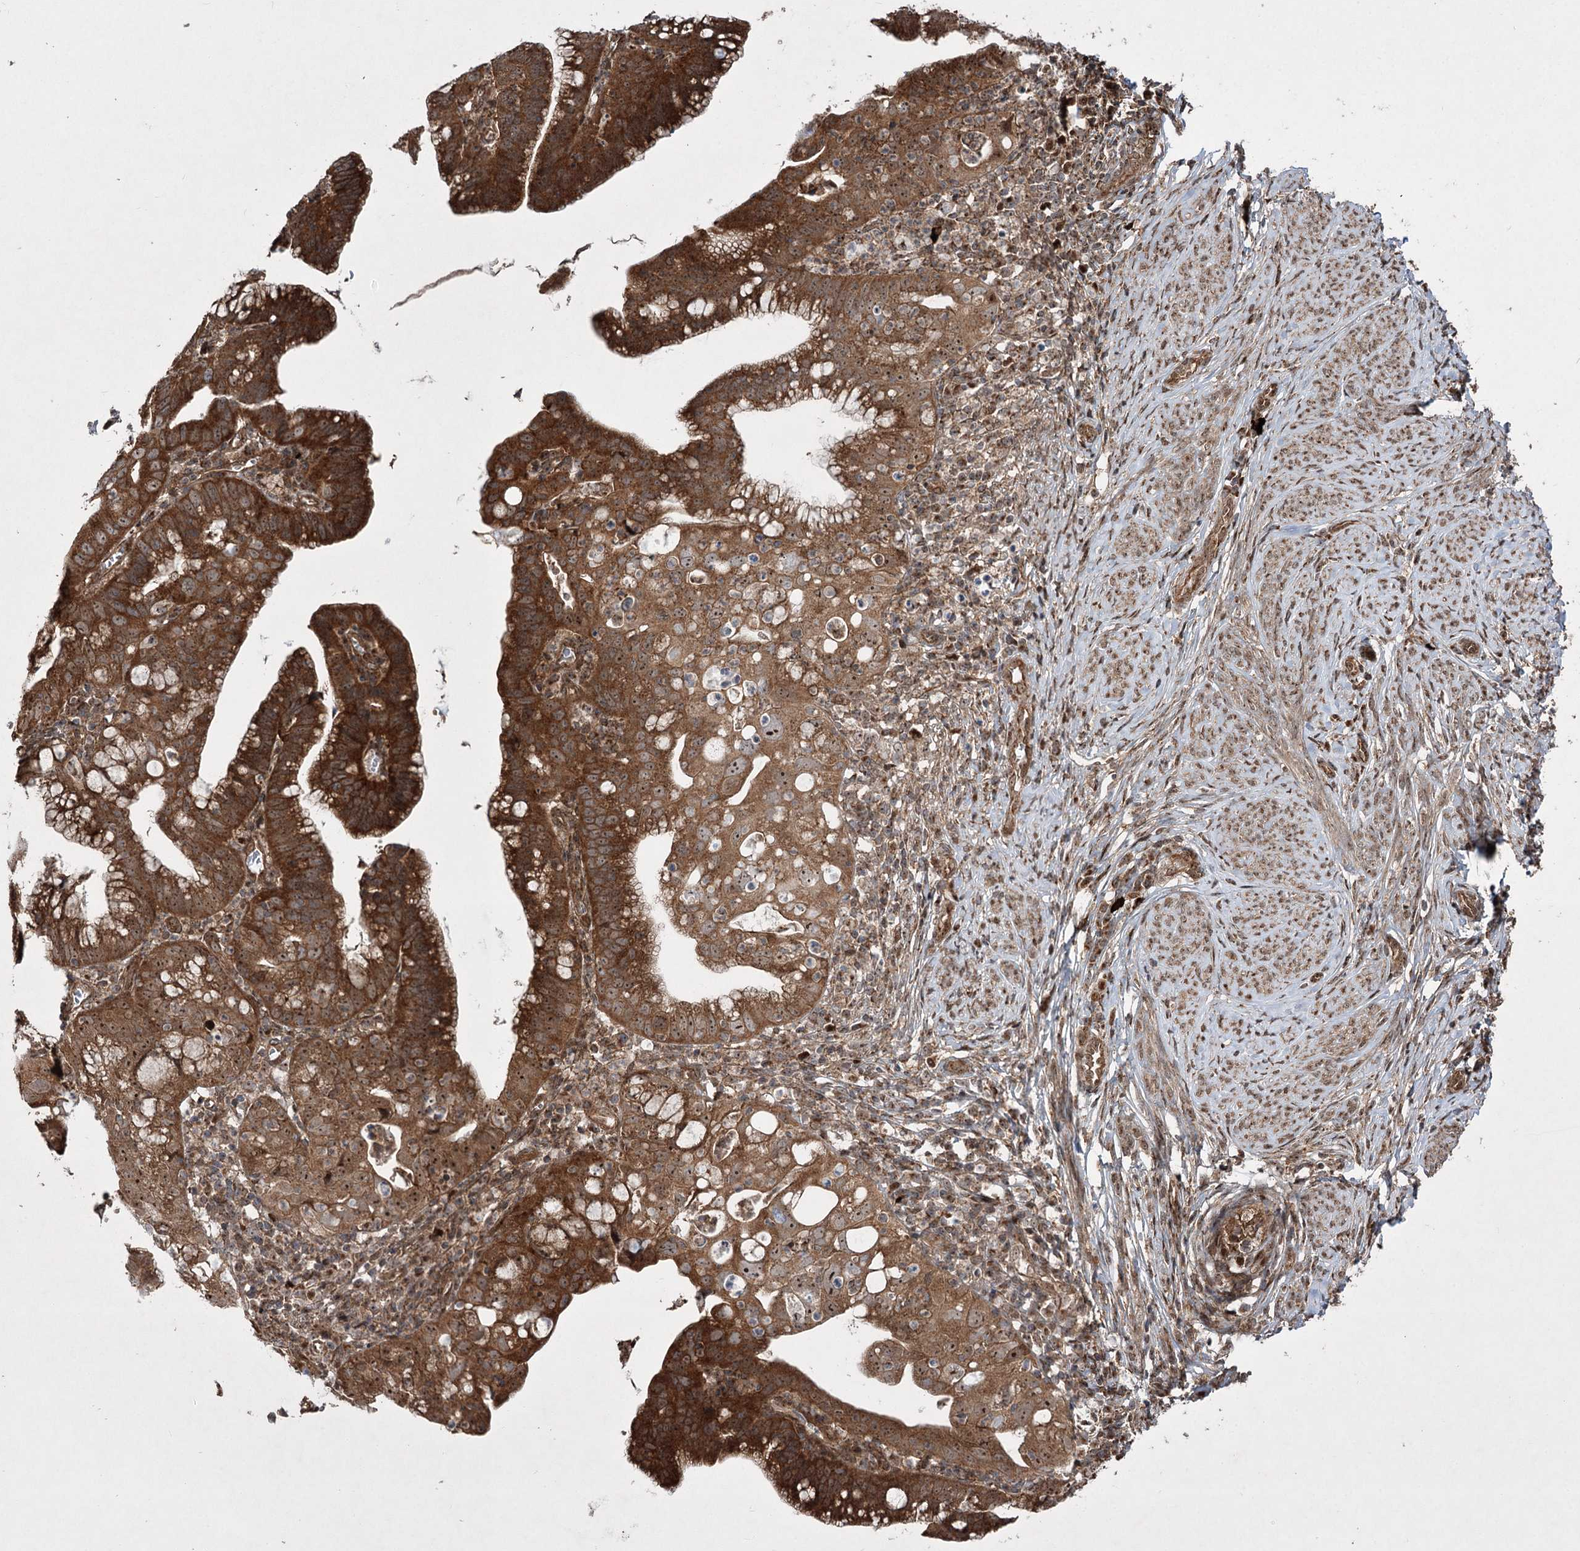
{"staining": {"intensity": "strong", "quantity": ">75%", "location": "cytoplasmic/membranous,nuclear"}, "tissue": "cervical cancer", "cell_type": "Tumor cells", "image_type": "cancer", "snomed": [{"axis": "morphology", "description": "Adenocarcinoma, NOS"}, {"axis": "topography", "description": "Cervix"}], "caption": "A brown stain labels strong cytoplasmic/membranous and nuclear expression of a protein in human cervical adenocarcinoma tumor cells.", "gene": "SERINC5", "patient": {"sex": "female", "age": 36}}